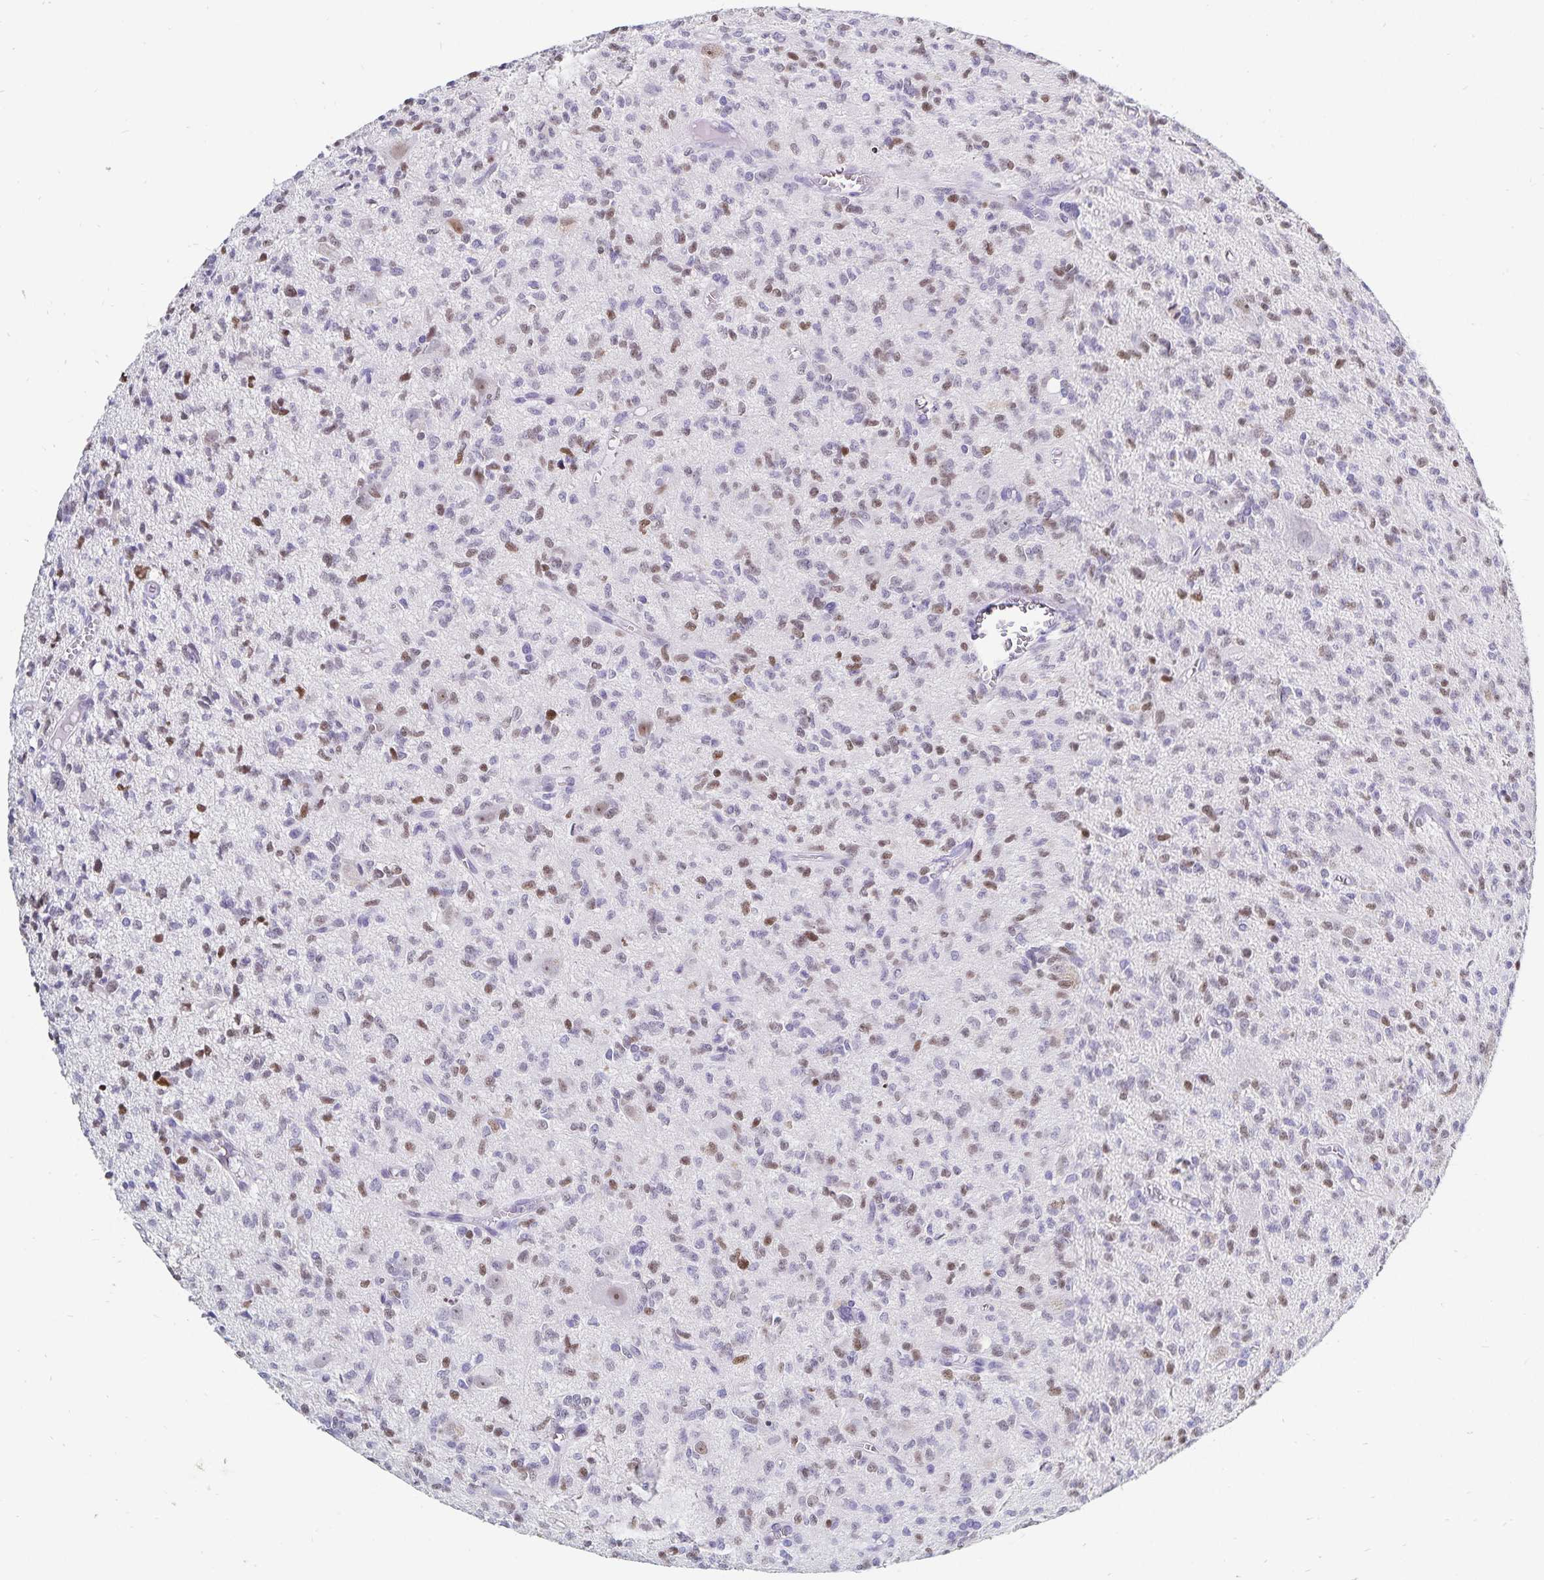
{"staining": {"intensity": "weak", "quantity": "<25%", "location": "nuclear"}, "tissue": "glioma", "cell_type": "Tumor cells", "image_type": "cancer", "snomed": [{"axis": "morphology", "description": "Glioma, malignant, Low grade"}, {"axis": "topography", "description": "Brain"}], "caption": "Glioma stained for a protein using immunohistochemistry demonstrates no expression tumor cells.", "gene": "HMGB3", "patient": {"sex": "male", "age": 64}}